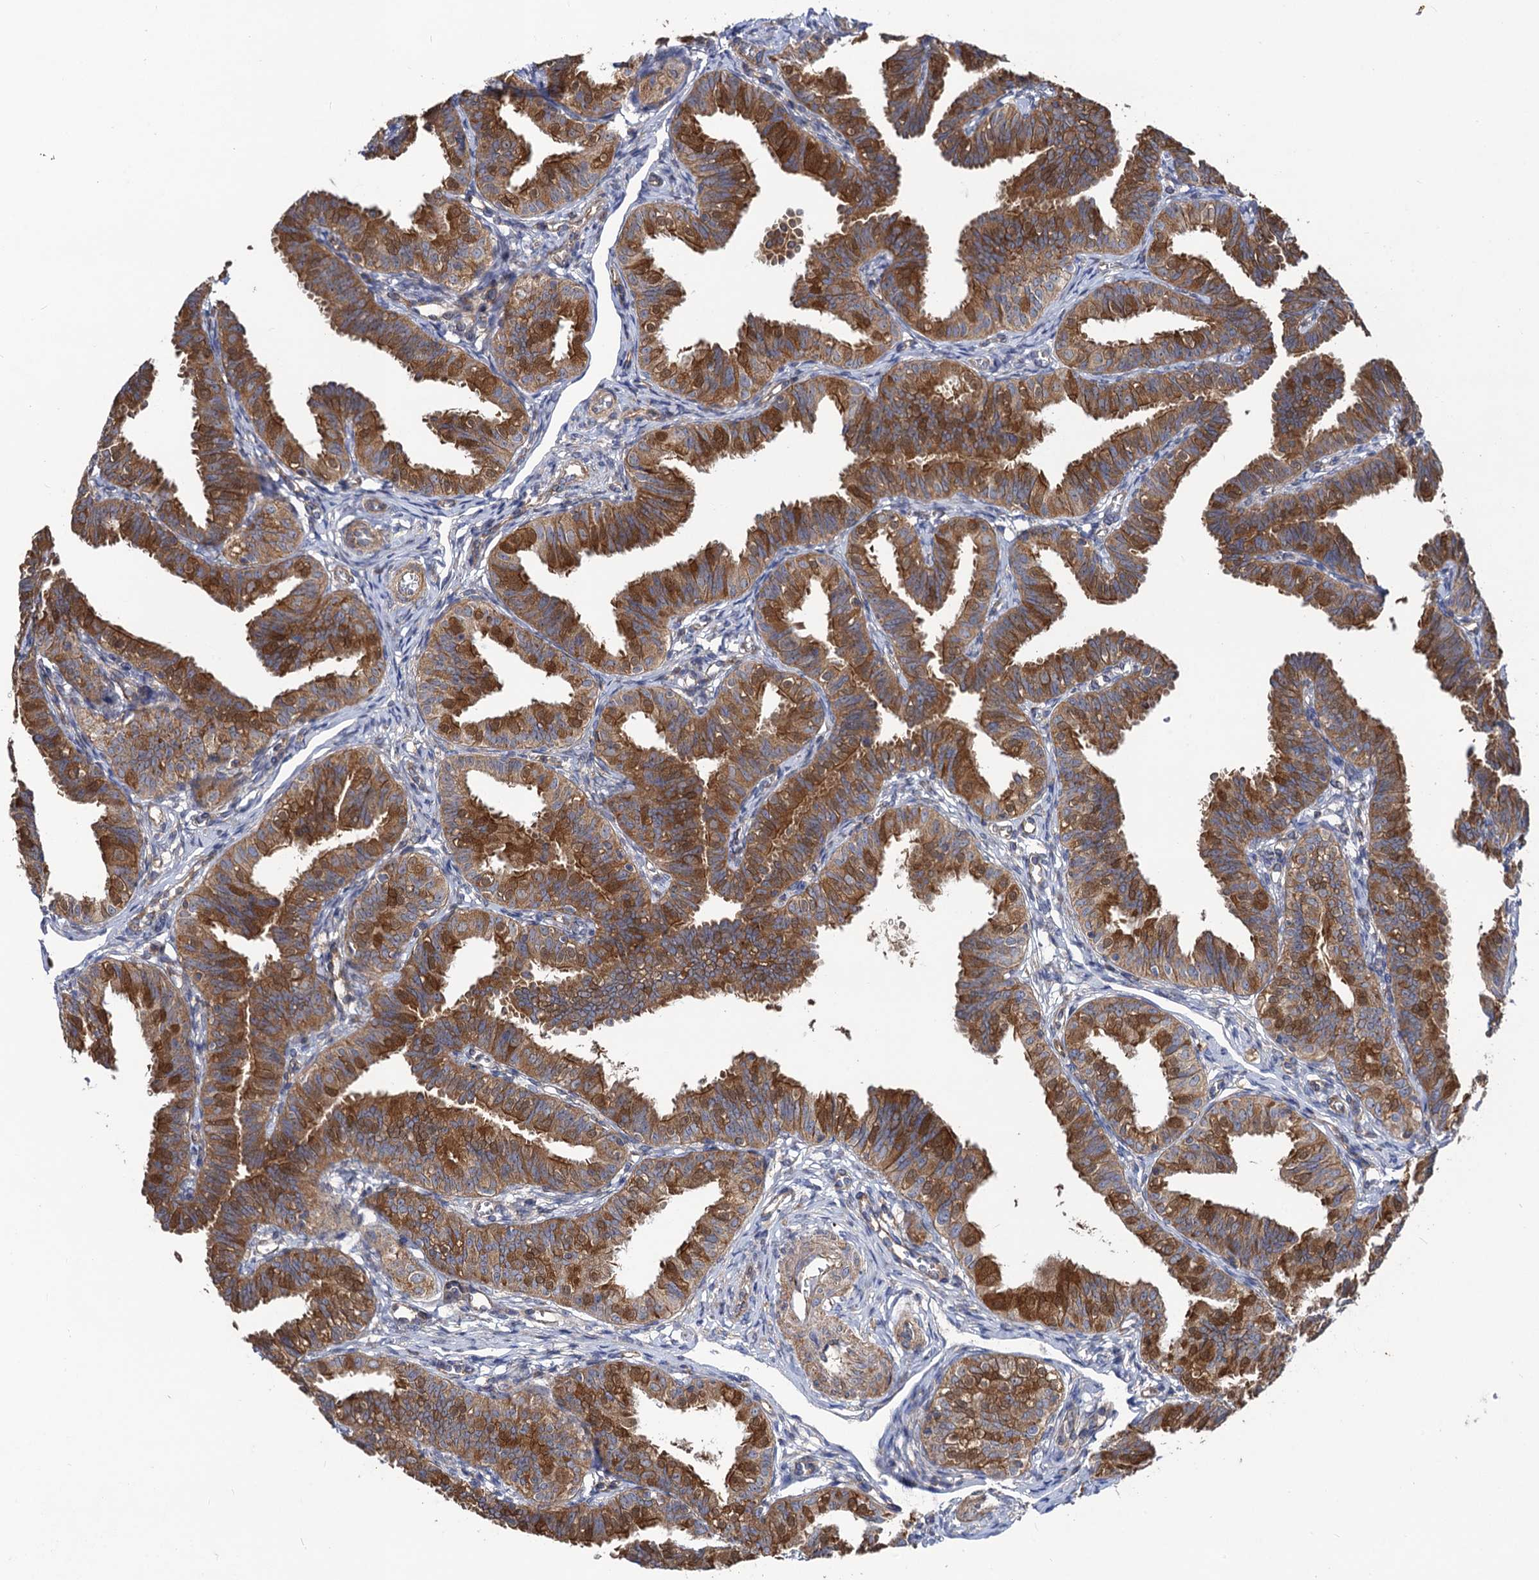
{"staining": {"intensity": "strong", "quantity": ">75%", "location": "cytoplasmic/membranous"}, "tissue": "fallopian tube", "cell_type": "Glandular cells", "image_type": "normal", "snomed": [{"axis": "morphology", "description": "Normal tissue, NOS"}, {"axis": "topography", "description": "Fallopian tube"}], "caption": "Fallopian tube stained with DAB (3,3'-diaminobenzidine) IHC displays high levels of strong cytoplasmic/membranous expression in about >75% of glandular cells.", "gene": "DYDC1", "patient": {"sex": "female", "age": 35}}